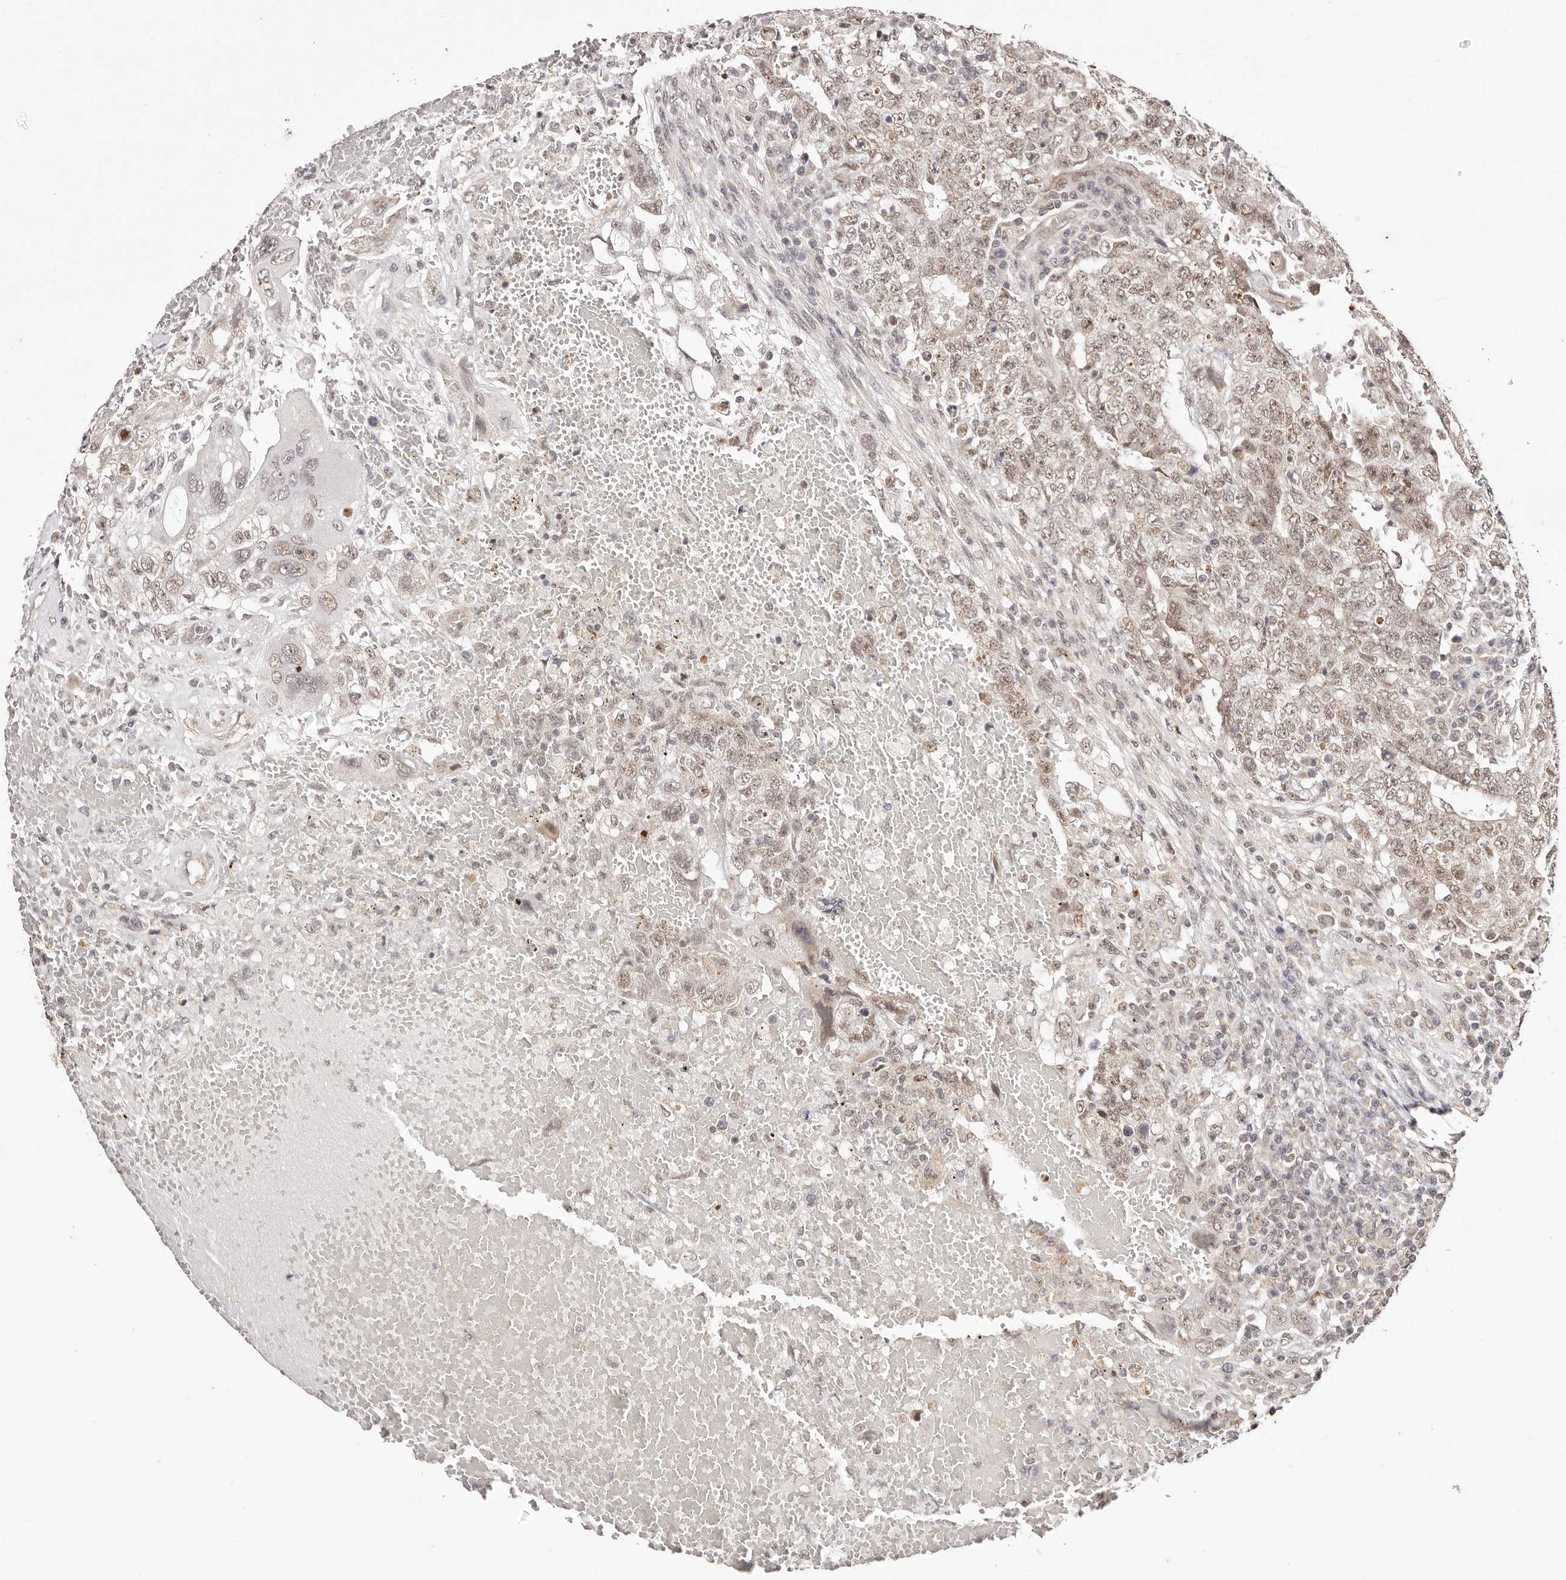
{"staining": {"intensity": "moderate", "quantity": "25%-75%", "location": "nuclear"}, "tissue": "testis cancer", "cell_type": "Tumor cells", "image_type": "cancer", "snomed": [{"axis": "morphology", "description": "Carcinoma, Embryonal, NOS"}, {"axis": "topography", "description": "Testis"}], "caption": "Immunohistochemistry (IHC) of testis cancer displays medium levels of moderate nuclear expression in approximately 25%-75% of tumor cells. The staining is performed using DAB (3,3'-diaminobenzidine) brown chromogen to label protein expression. The nuclei are counter-stained blue using hematoxylin.", "gene": "CTNNBL1", "patient": {"sex": "male", "age": 26}}